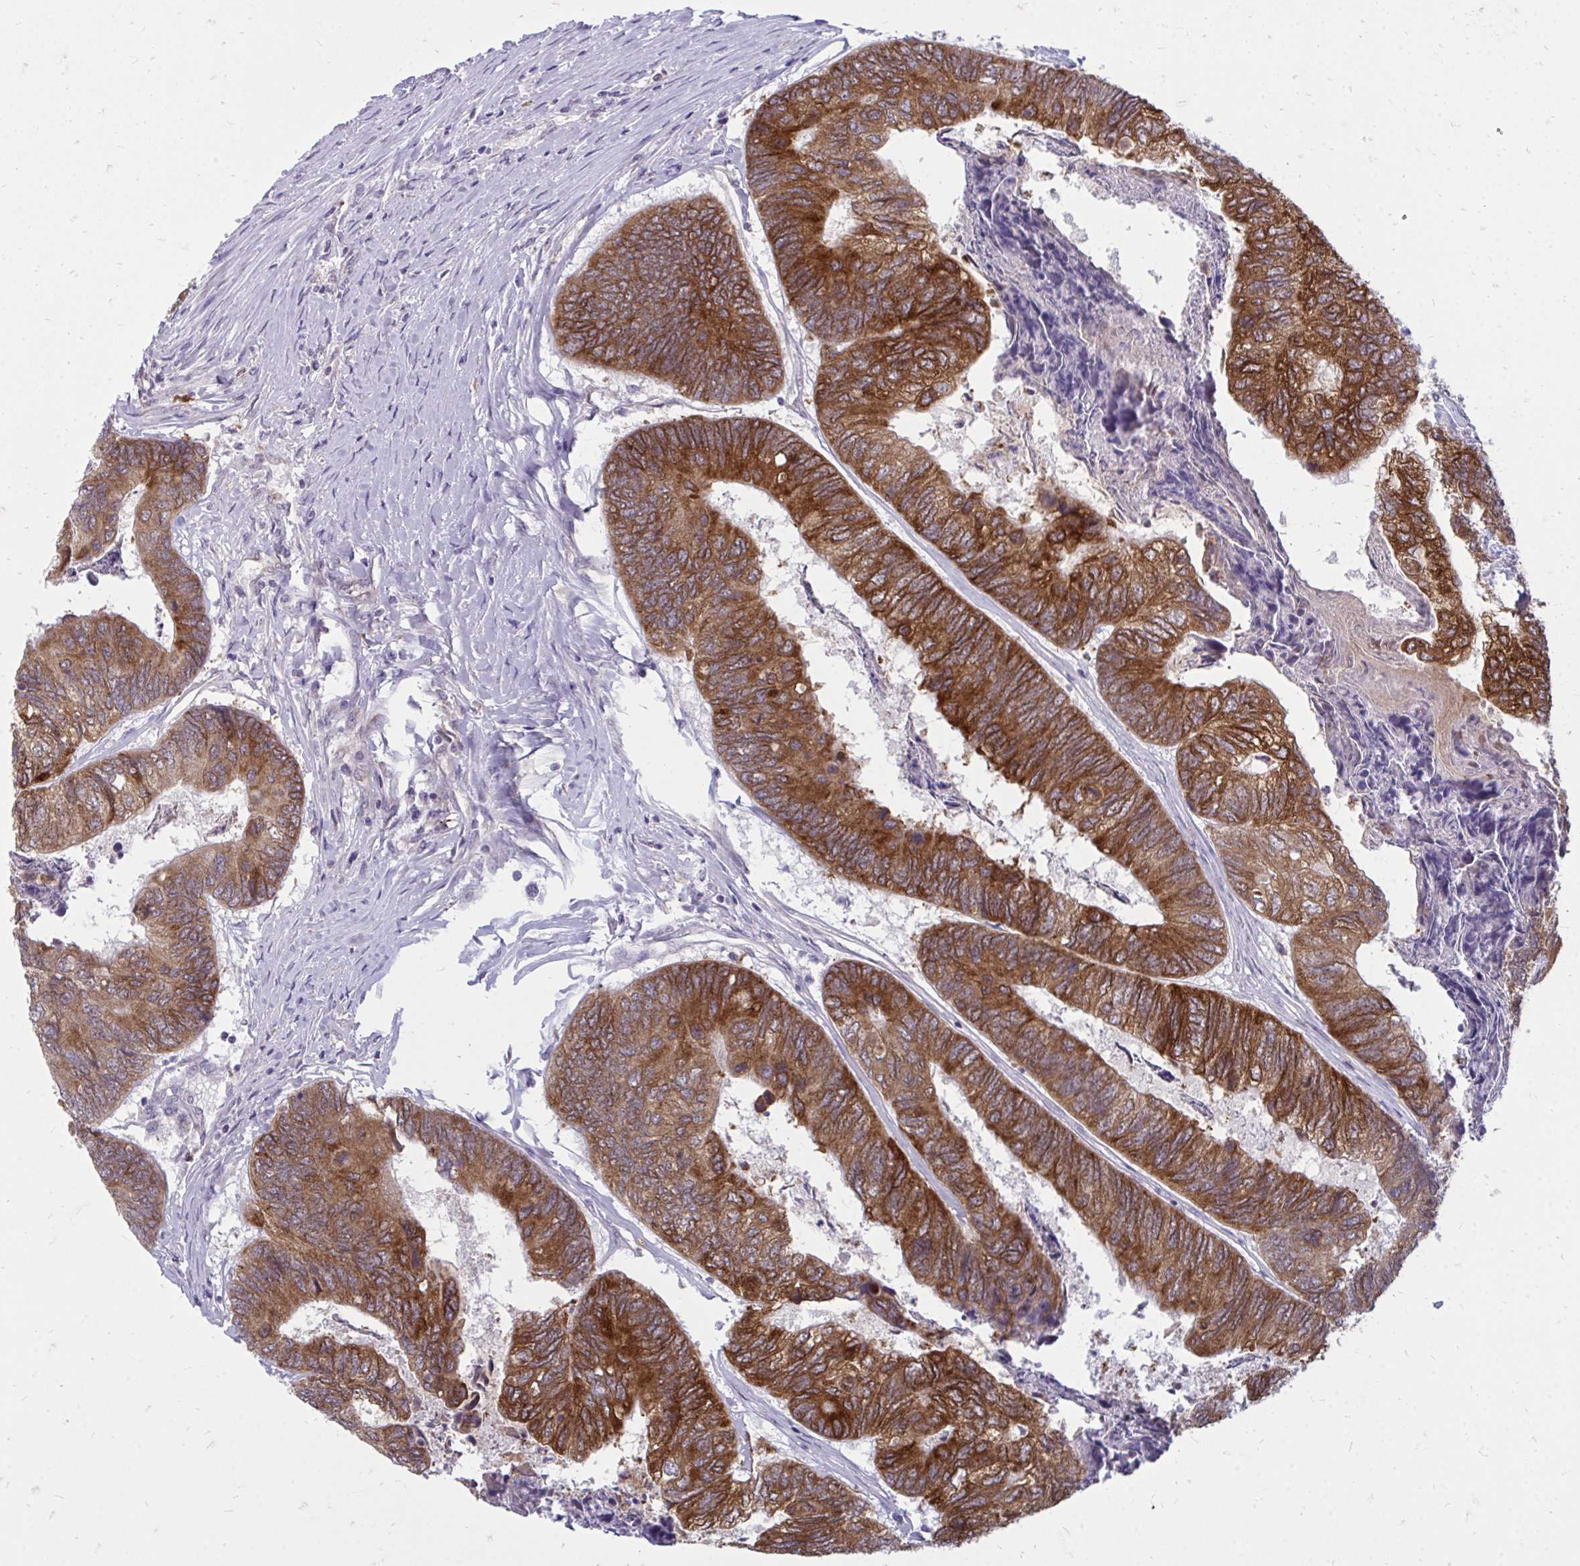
{"staining": {"intensity": "strong", "quantity": ">75%", "location": "cytoplasmic/membranous"}, "tissue": "colorectal cancer", "cell_type": "Tumor cells", "image_type": "cancer", "snomed": [{"axis": "morphology", "description": "Adenocarcinoma, NOS"}, {"axis": "topography", "description": "Colon"}], "caption": "Strong cytoplasmic/membranous positivity is identified in approximately >75% of tumor cells in colorectal adenocarcinoma.", "gene": "ACSL5", "patient": {"sex": "female", "age": 67}}